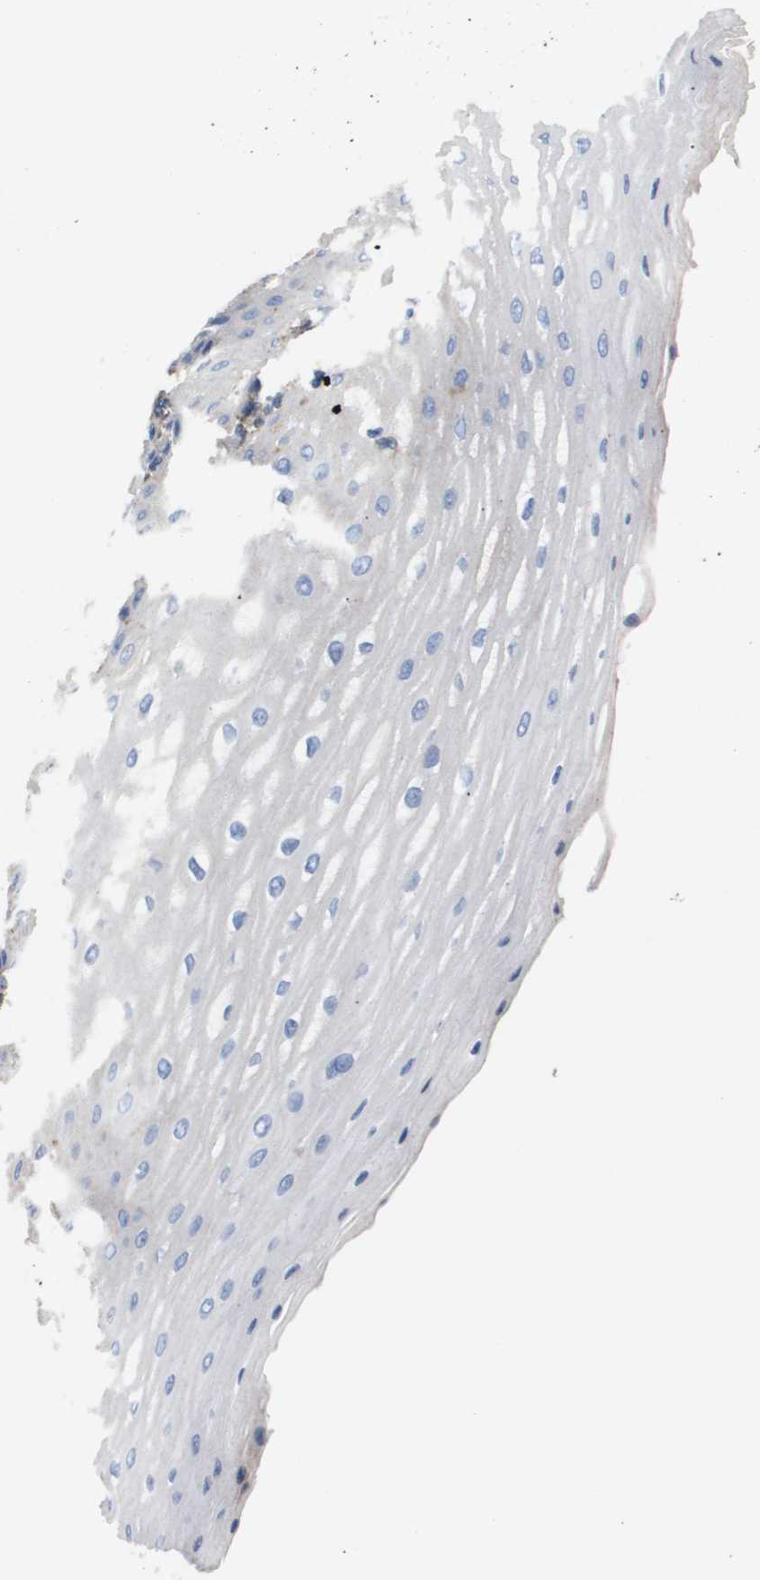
{"staining": {"intensity": "weak", "quantity": "<25%", "location": "cytoplasmic/membranous"}, "tissue": "esophagus", "cell_type": "Squamous epithelial cells", "image_type": "normal", "snomed": [{"axis": "morphology", "description": "Normal tissue, NOS"}, {"axis": "topography", "description": "Esophagus"}], "caption": "This is an IHC photomicrograph of normal human esophagus. There is no positivity in squamous epithelial cells.", "gene": "SERPINA6", "patient": {"sex": "male", "age": 54}}